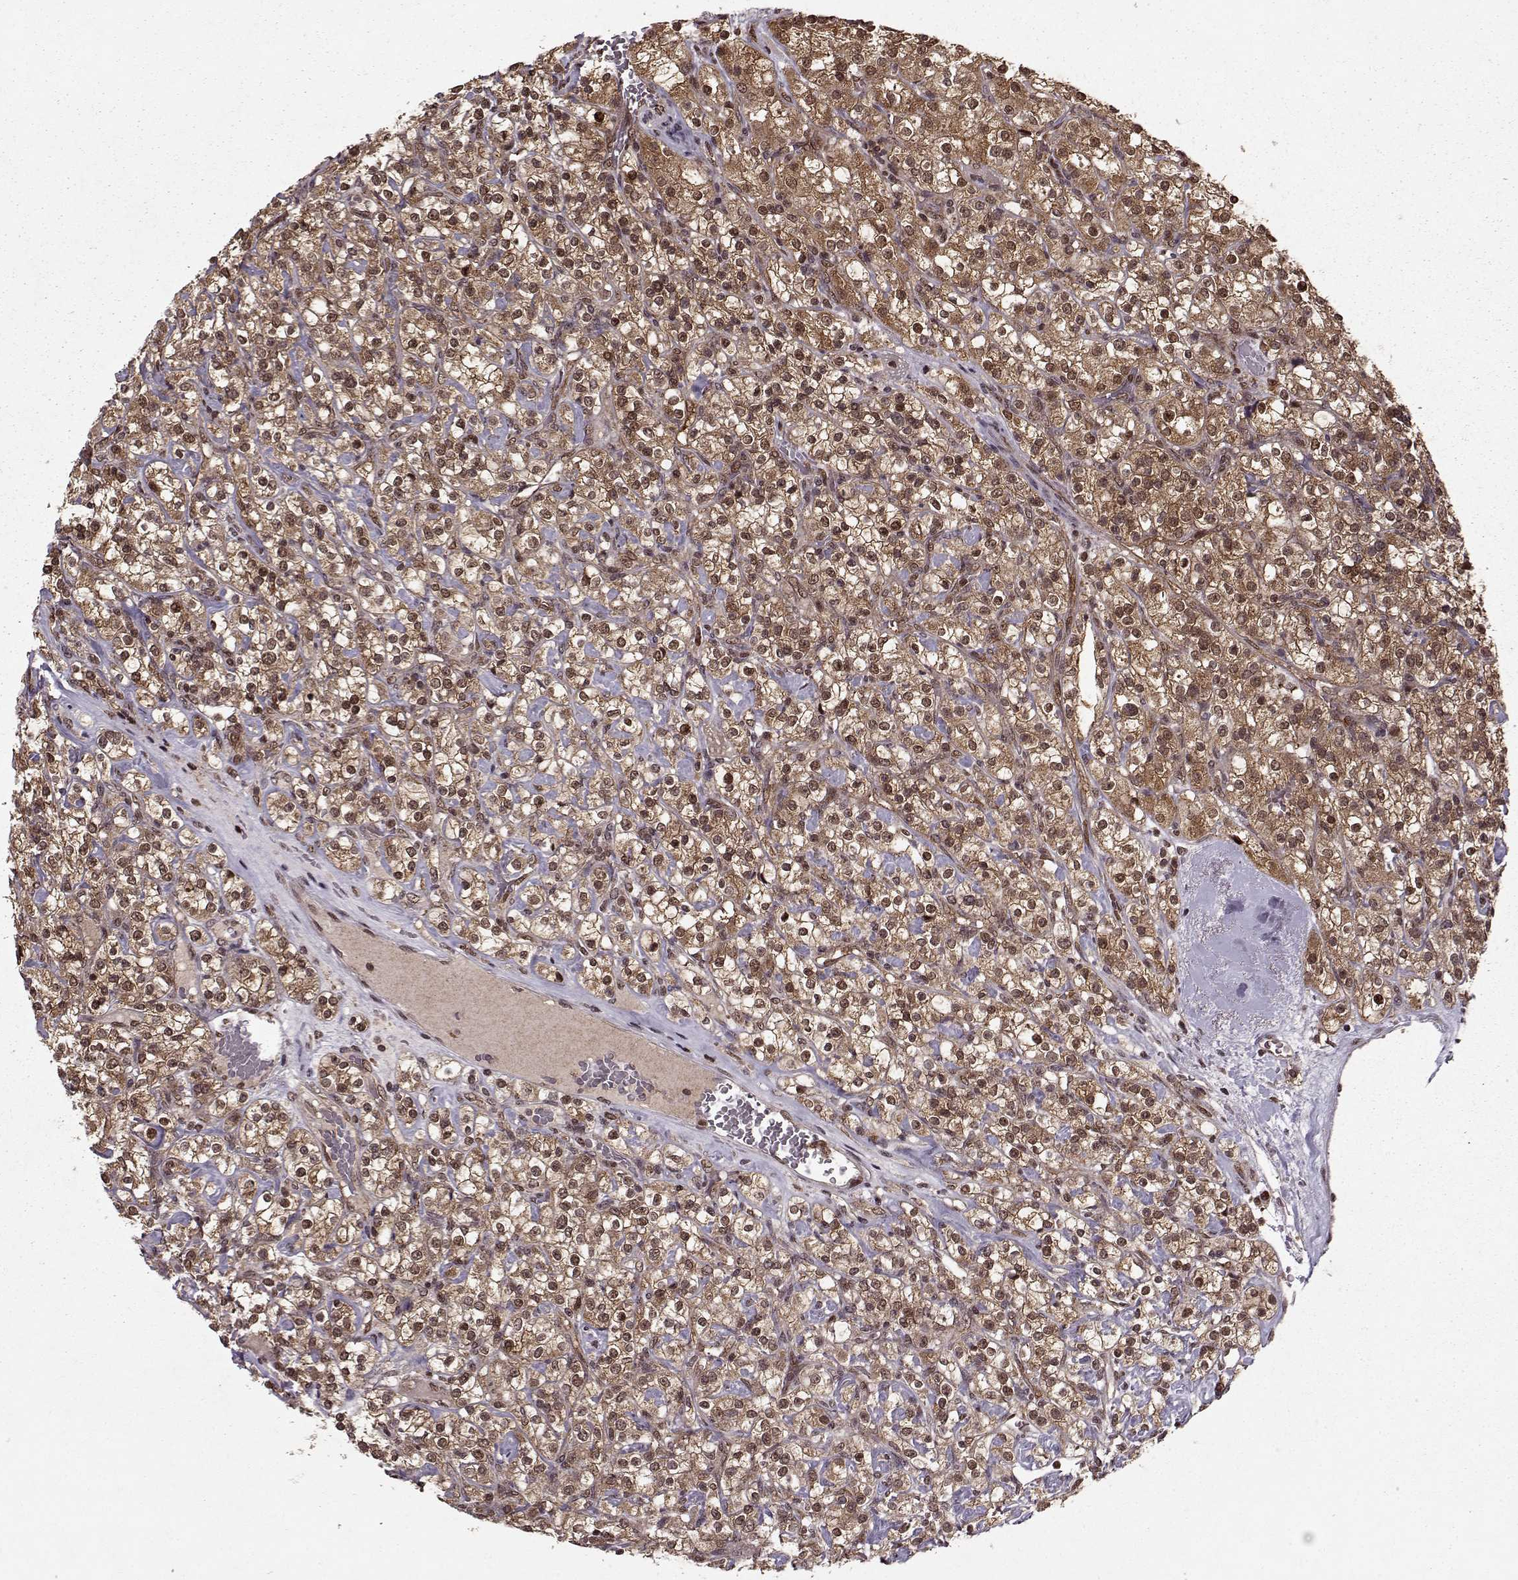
{"staining": {"intensity": "strong", "quantity": ">75%", "location": "cytoplasmic/membranous,nuclear"}, "tissue": "renal cancer", "cell_type": "Tumor cells", "image_type": "cancer", "snomed": [{"axis": "morphology", "description": "Adenocarcinoma, NOS"}, {"axis": "topography", "description": "Kidney"}], "caption": "IHC of renal cancer (adenocarcinoma) reveals high levels of strong cytoplasmic/membranous and nuclear positivity in approximately >75% of tumor cells.", "gene": "PSMA7", "patient": {"sex": "male", "age": 77}}